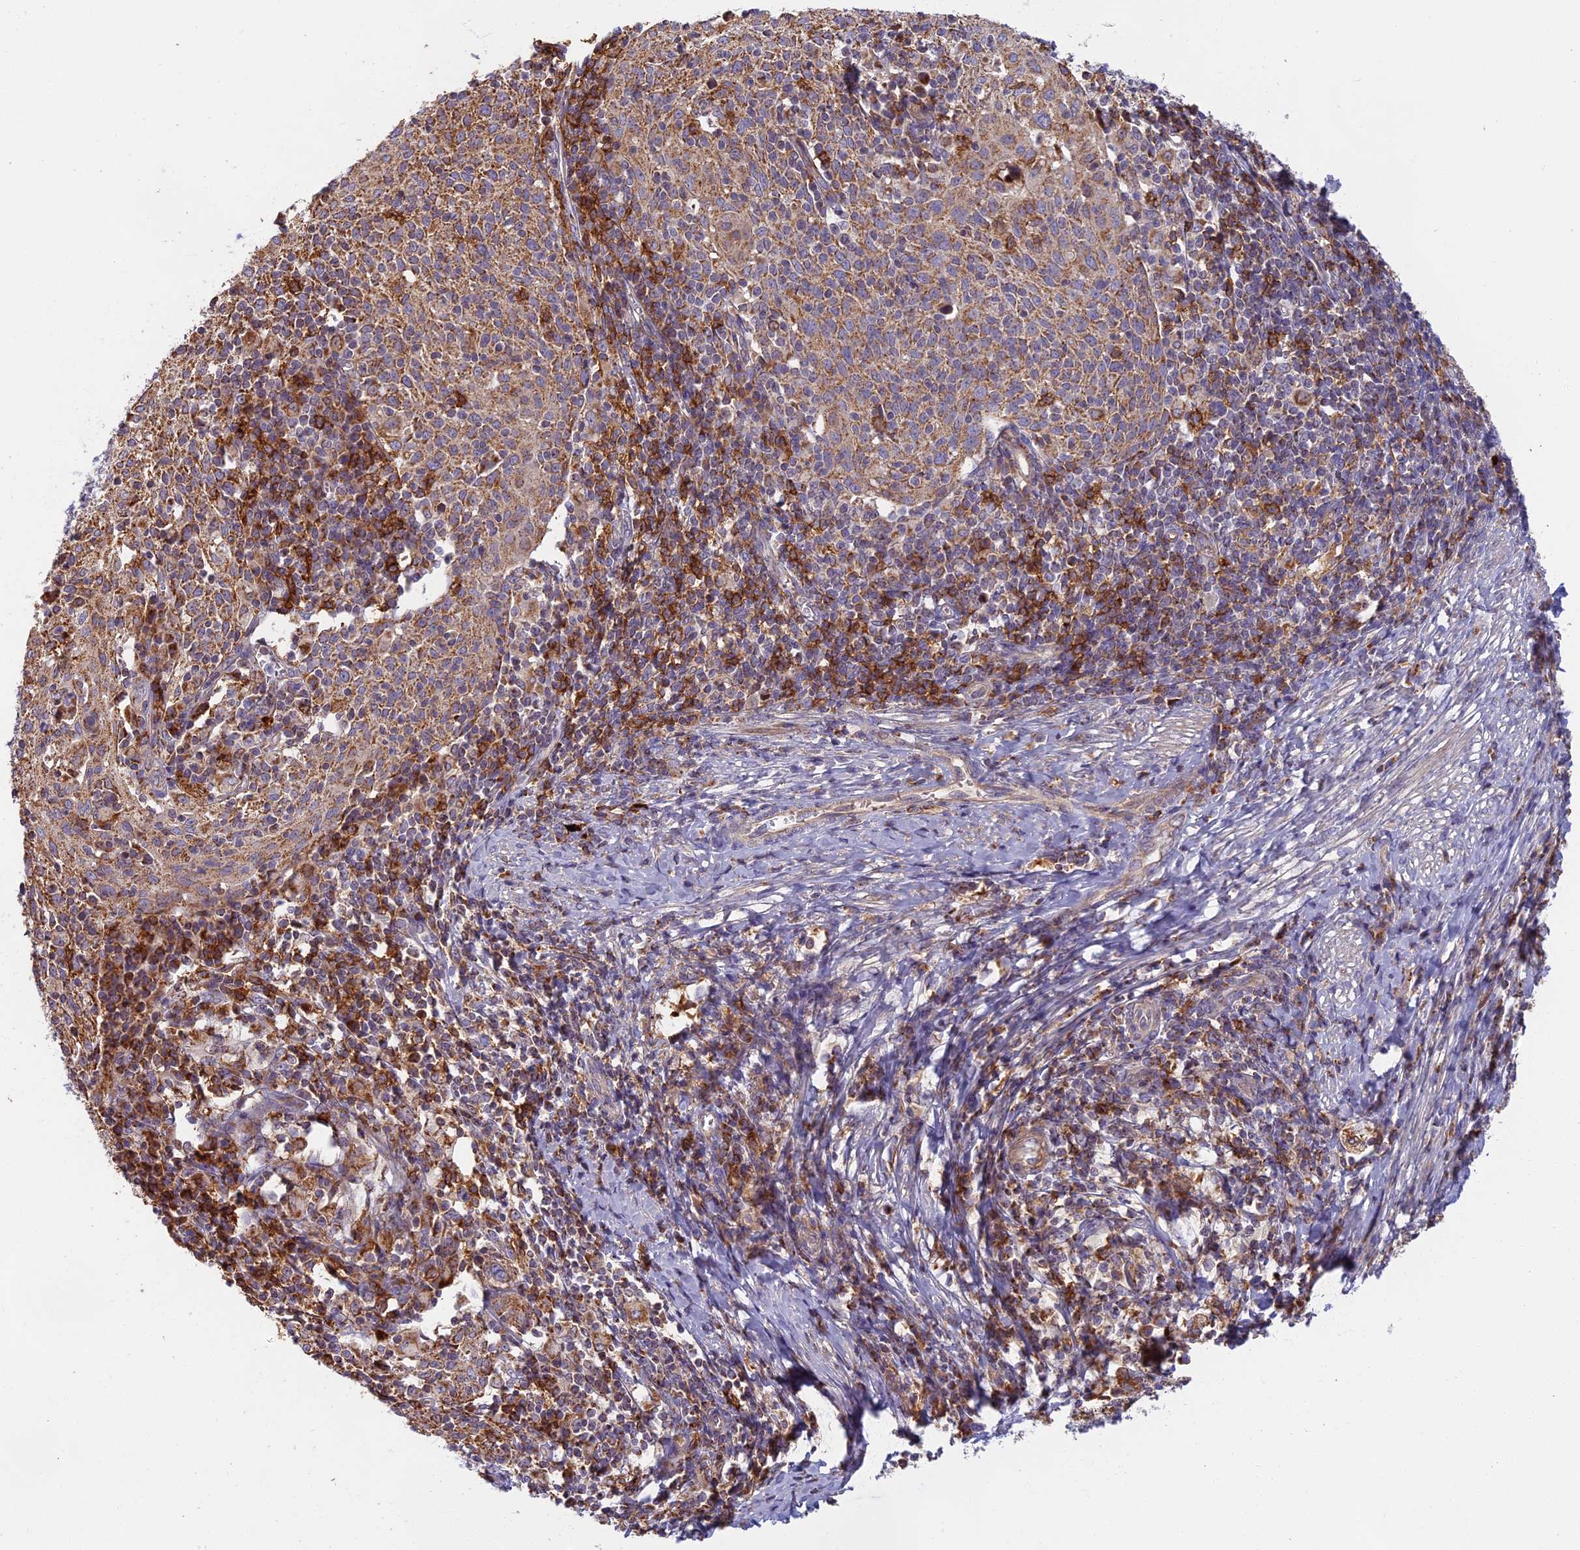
{"staining": {"intensity": "moderate", "quantity": ">75%", "location": "cytoplasmic/membranous"}, "tissue": "cervical cancer", "cell_type": "Tumor cells", "image_type": "cancer", "snomed": [{"axis": "morphology", "description": "Squamous cell carcinoma, NOS"}, {"axis": "topography", "description": "Cervix"}], "caption": "Cervical cancer (squamous cell carcinoma) tissue shows moderate cytoplasmic/membranous positivity in approximately >75% of tumor cells, visualized by immunohistochemistry.", "gene": "EDAR", "patient": {"sex": "female", "age": 52}}